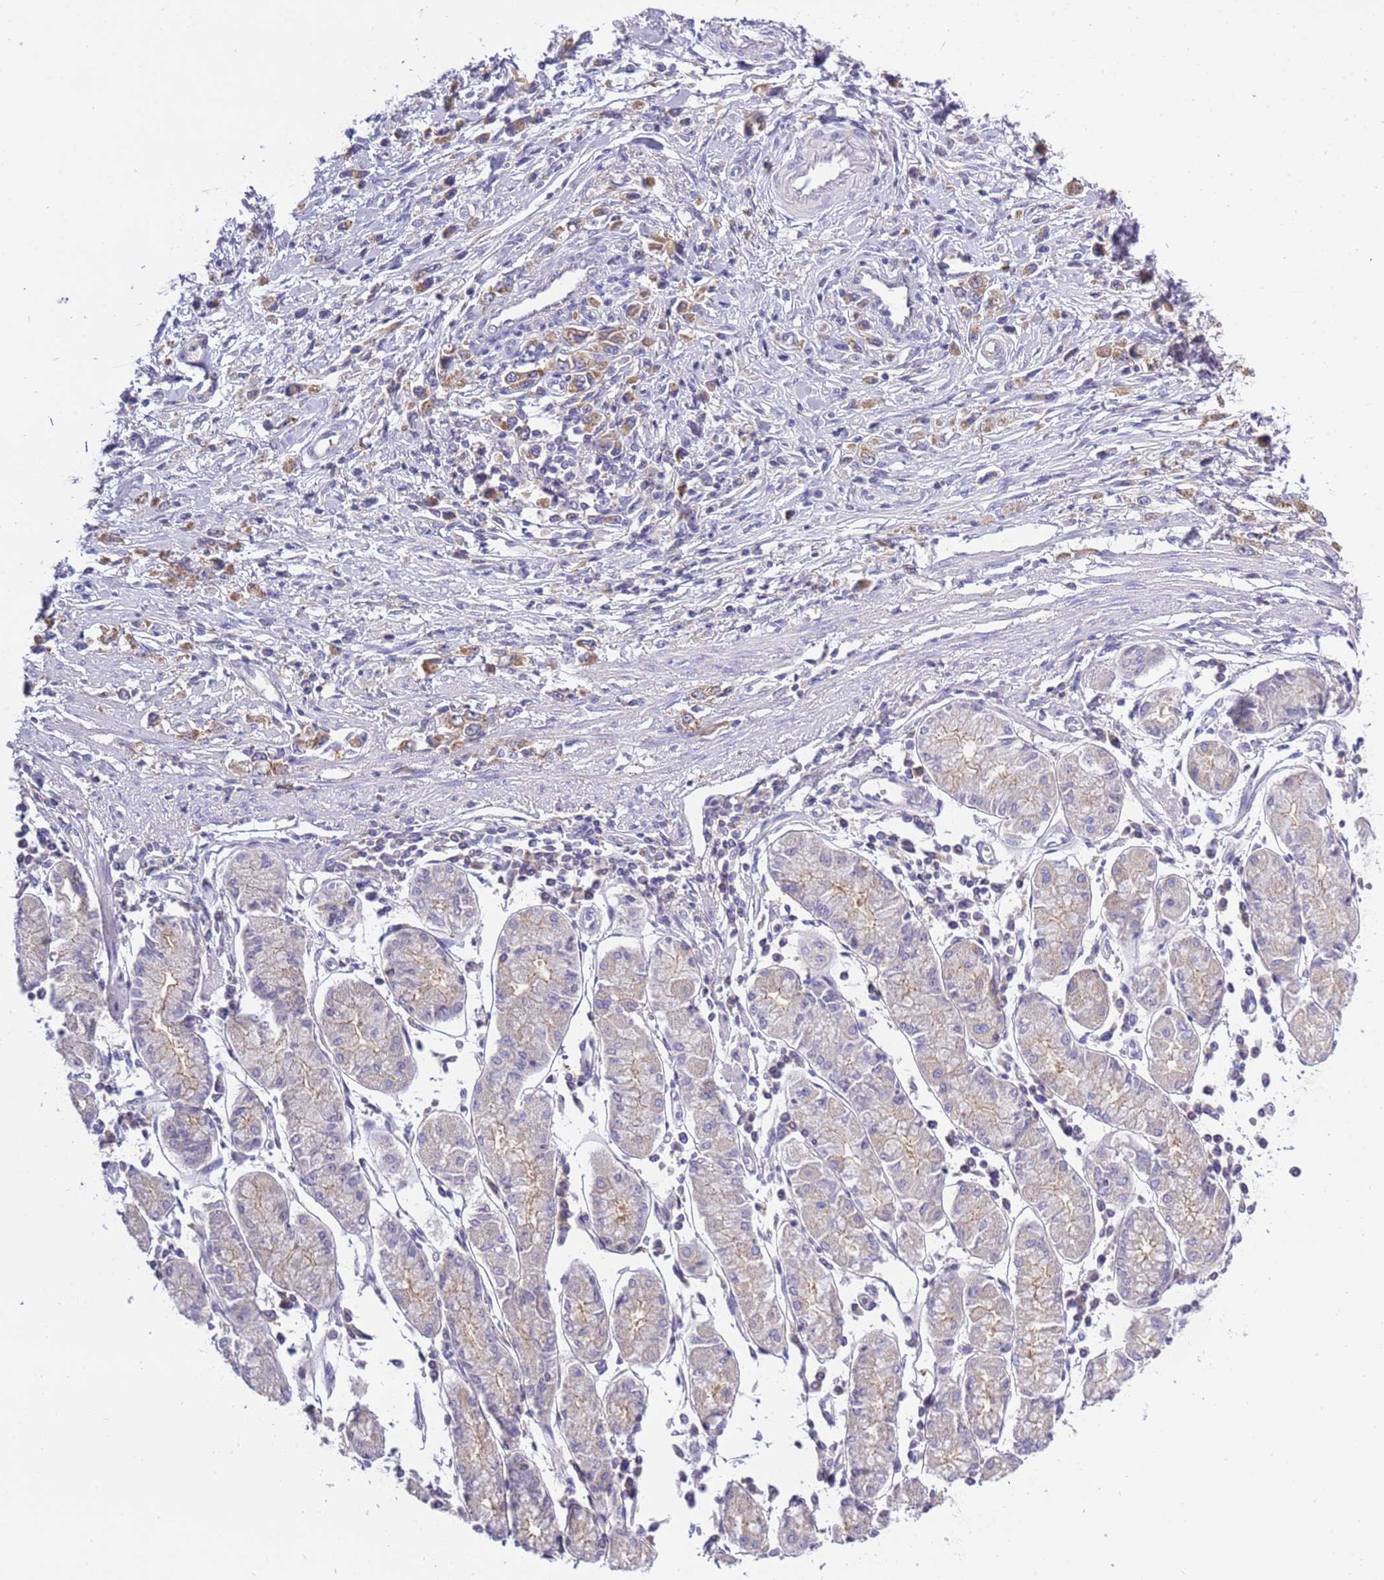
{"staining": {"intensity": "weak", "quantity": "25%-75%", "location": "cytoplasmic/membranous"}, "tissue": "stomach cancer", "cell_type": "Tumor cells", "image_type": "cancer", "snomed": [{"axis": "morphology", "description": "Adenocarcinoma, NOS"}, {"axis": "topography", "description": "Stomach"}], "caption": "IHC histopathology image of human adenocarcinoma (stomach) stained for a protein (brown), which exhibits low levels of weak cytoplasmic/membranous staining in about 25%-75% of tumor cells.", "gene": "STIP1", "patient": {"sex": "female", "age": 59}}